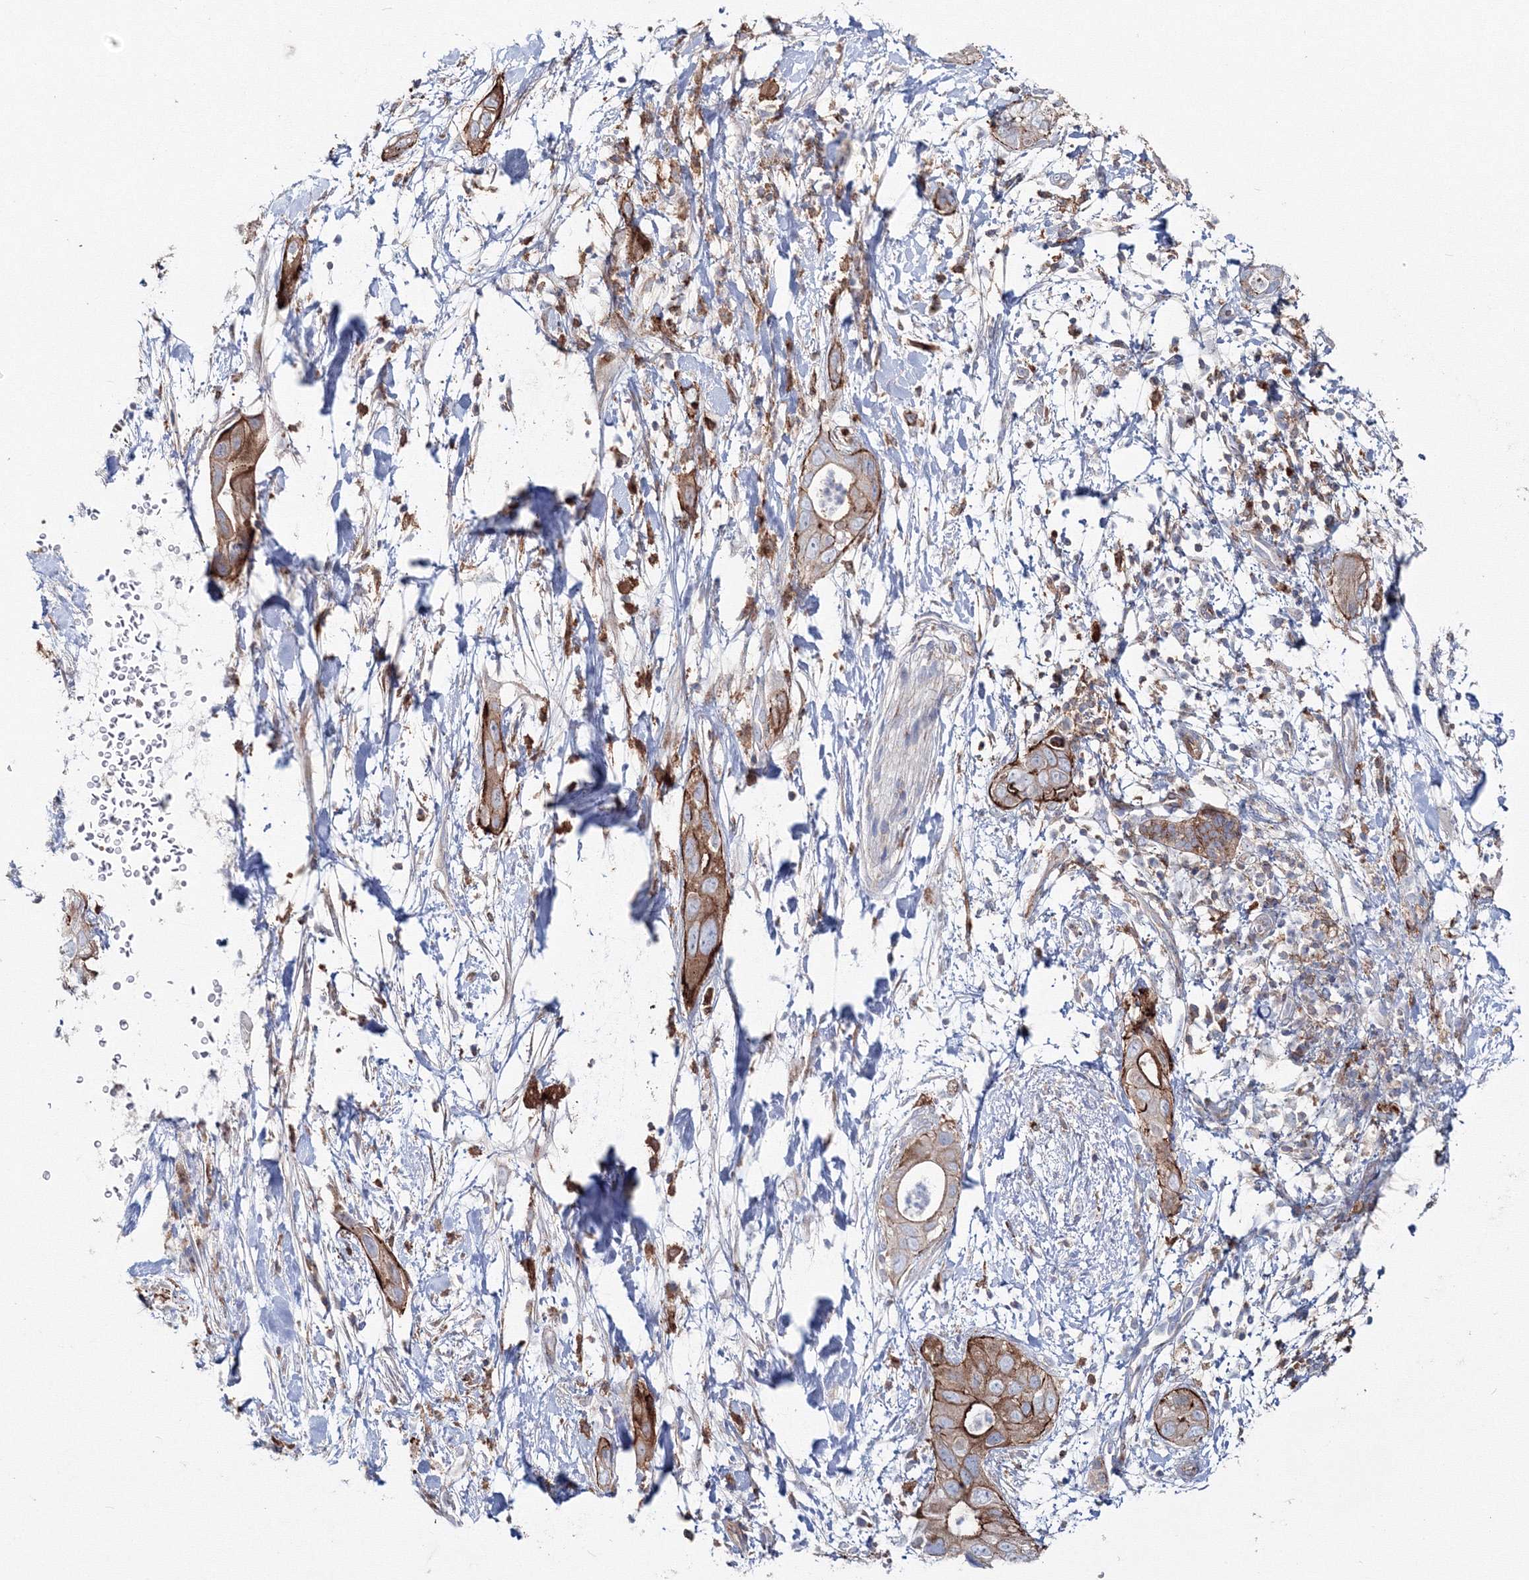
{"staining": {"intensity": "strong", "quantity": ">75%", "location": "cytoplasmic/membranous"}, "tissue": "pancreatic cancer", "cell_type": "Tumor cells", "image_type": "cancer", "snomed": [{"axis": "morphology", "description": "Adenocarcinoma, NOS"}, {"axis": "topography", "description": "Pancreas"}], "caption": "Adenocarcinoma (pancreatic) tissue displays strong cytoplasmic/membranous staining in about >75% of tumor cells The protein of interest is shown in brown color, while the nuclei are stained blue.", "gene": "GGA2", "patient": {"sex": "female", "age": 78}}